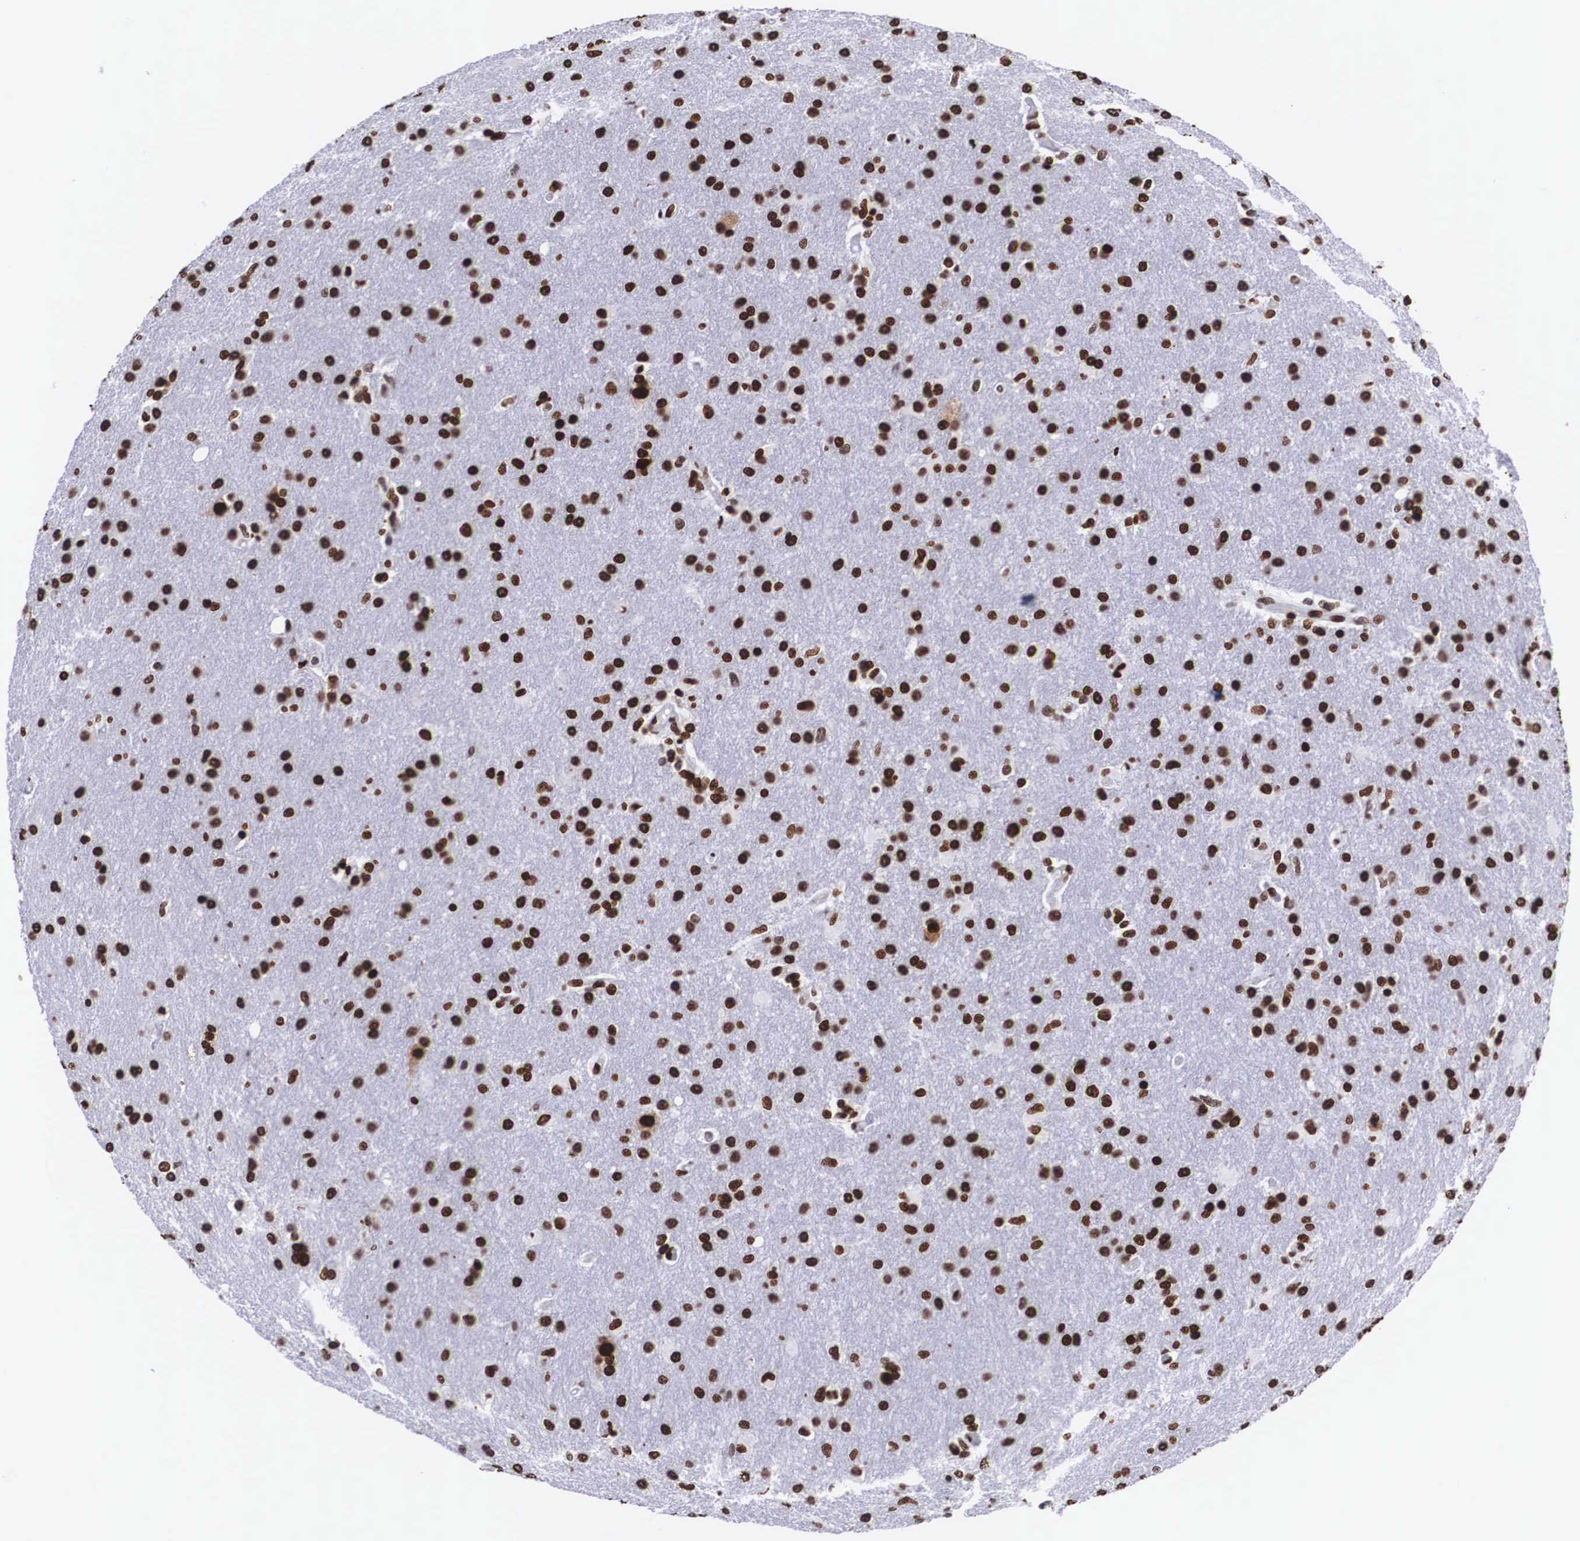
{"staining": {"intensity": "strong", "quantity": ">75%", "location": "nuclear"}, "tissue": "glioma", "cell_type": "Tumor cells", "image_type": "cancer", "snomed": [{"axis": "morphology", "description": "Glioma, malignant, High grade"}, {"axis": "topography", "description": "Brain"}], "caption": "High-grade glioma (malignant) stained with immunohistochemistry displays strong nuclear positivity in approximately >75% of tumor cells.", "gene": "MECP2", "patient": {"sex": "male", "age": 68}}